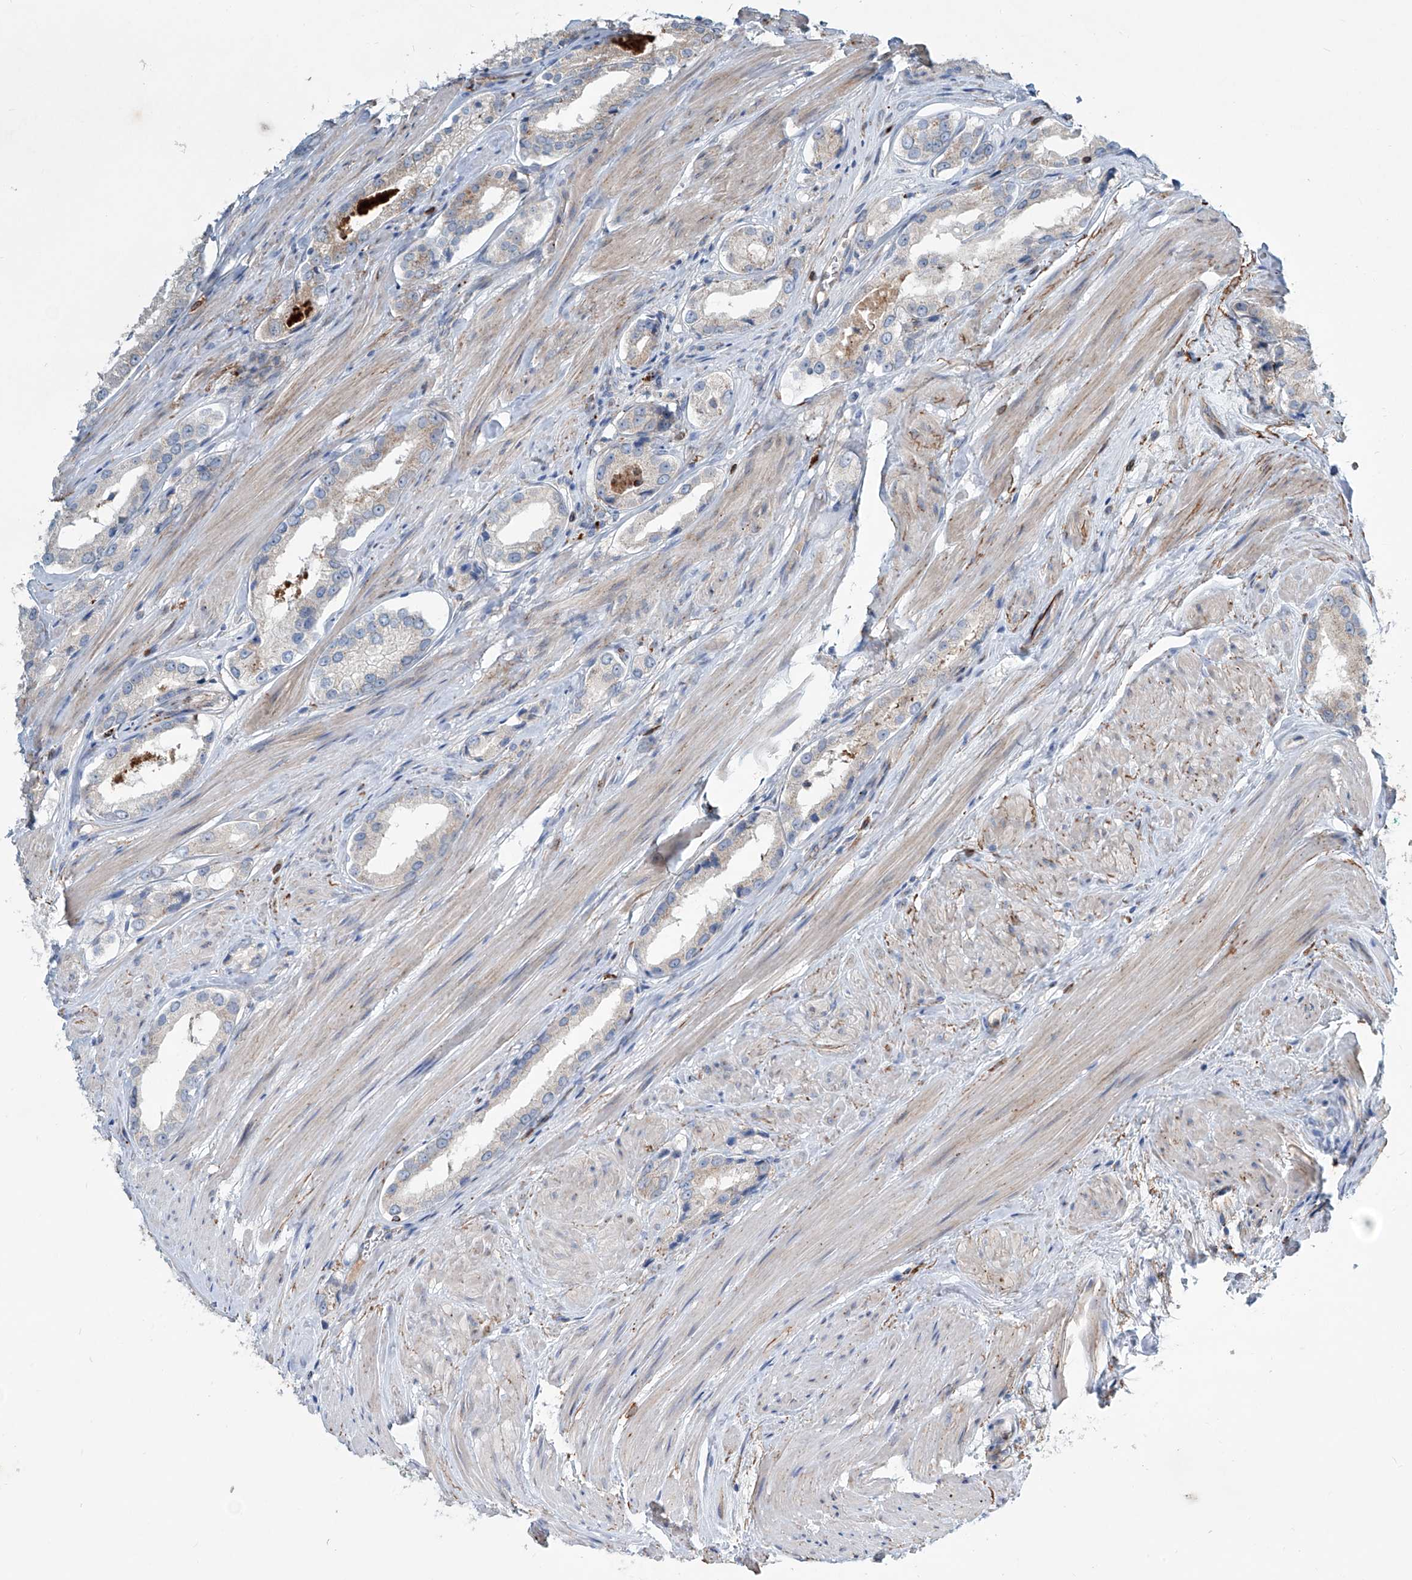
{"staining": {"intensity": "negative", "quantity": "none", "location": "none"}, "tissue": "prostate cancer", "cell_type": "Tumor cells", "image_type": "cancer", "snomed": [{"axis": "morphology", "description": "Adenocarcinoma, Low grade"}, {"axis": "topography", "description": "Prostate"}], "caption": "Tumor cells show no significant staining in low-grade adenocarcinoma (prostate).", "gene": "CDH5", "patient": {"sex": "male", "age": 54}}